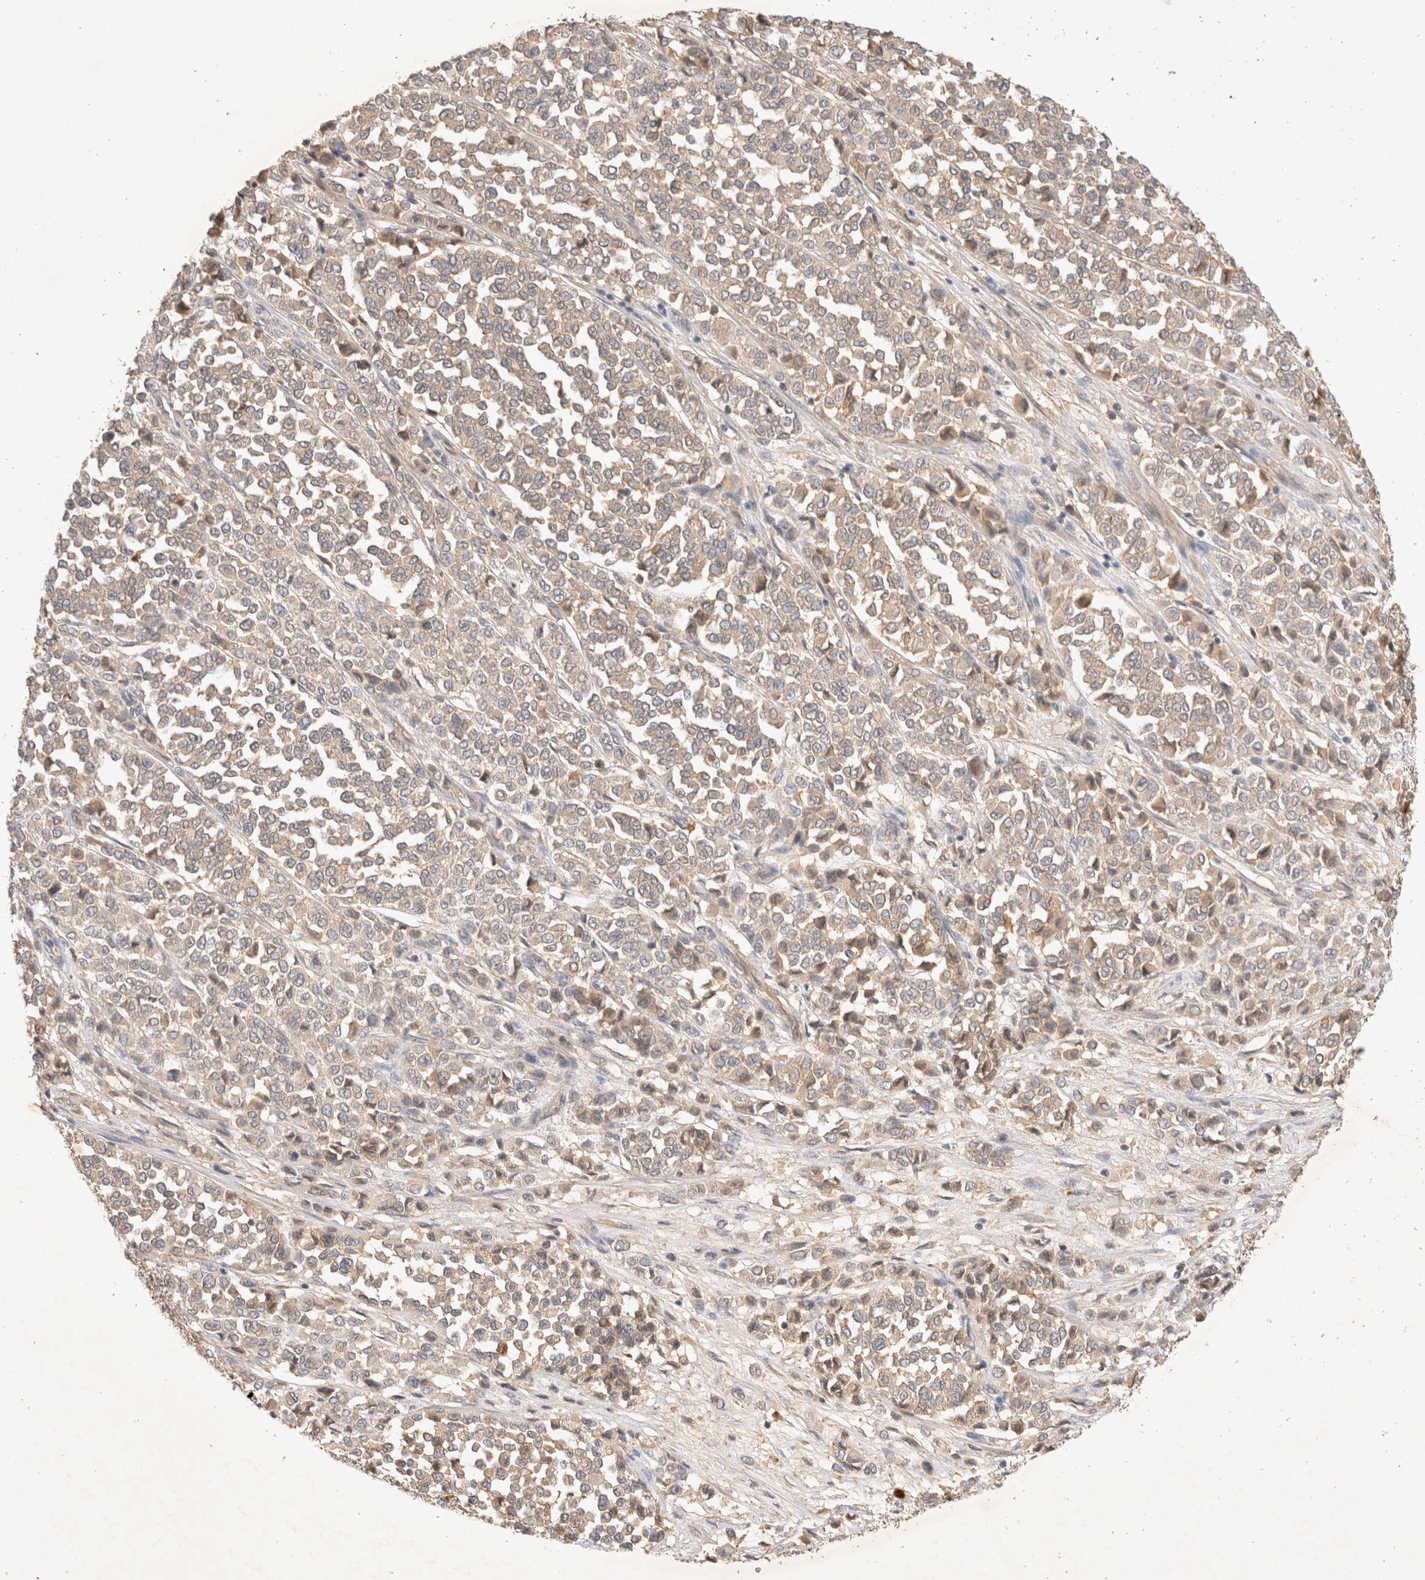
{"staining": {"intensity": "weak", "quantity": "<25%", "location": "cytoplasmic/membranous"}, "tissue": "melanoma", "cell_type": "Tumor cells", "image_type": "cancer", "snomed": [{"axis": "morphology", "description": "Malignant melanoma, Metastatic site"}, {"axis": "topography", "description": "Pancreas"}], "caption": "Tumor cells show no significant protein positivity in malignant melanoma (metastatic site).", "gene": "YES1", "patient": {"sex": "female", "age": 30}}